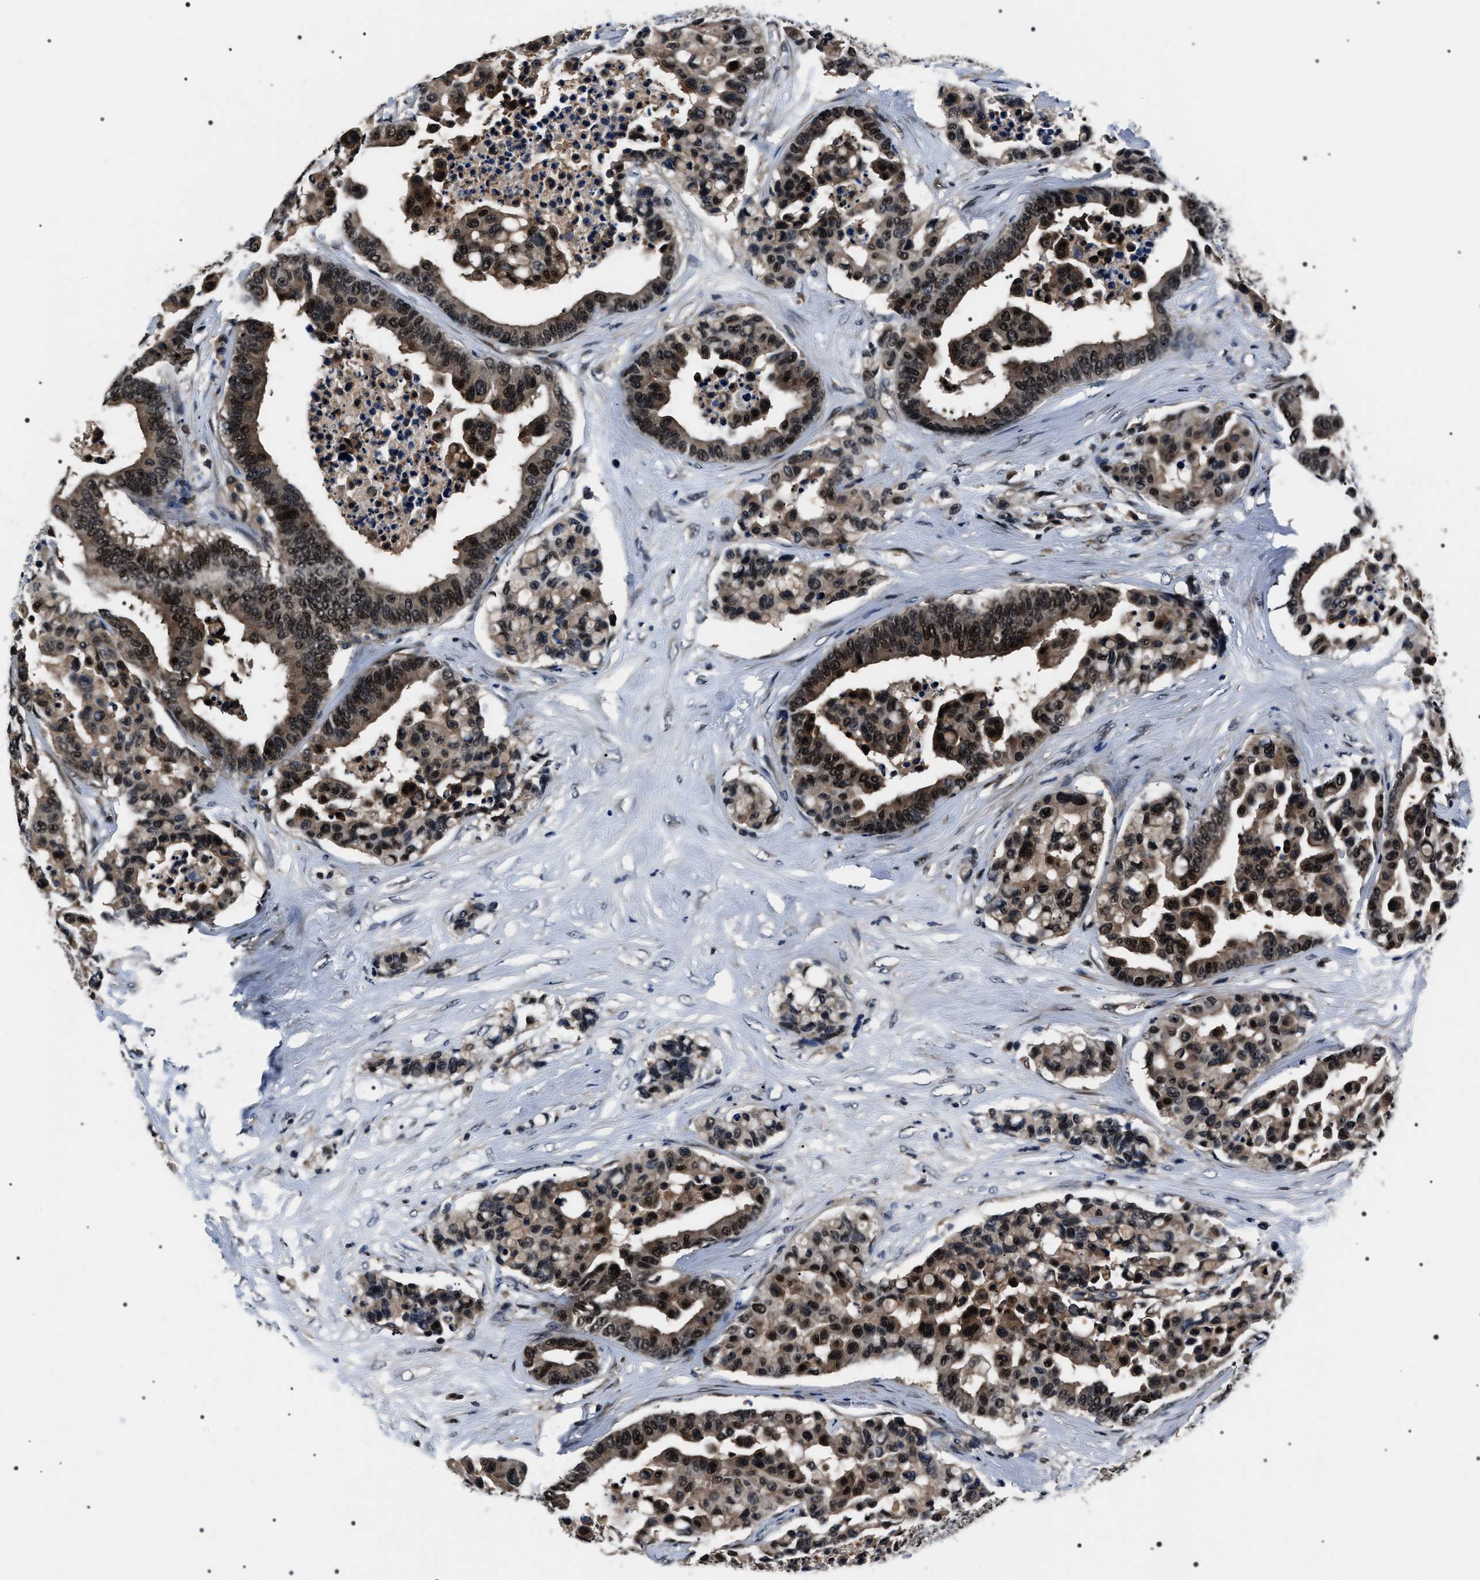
{"staining": {"intensity": "moderate", "quantity": ">75%", "location": "cytoplasmic/membranous,nuclear"}, "tissue": "colorectal cancer", "cell_type": "Tumor cells", "image_type": "cancer", "snomed": [{"axis": "morphology", "description": "Adenocarcinoma, NOS"}, {"axis": "topography", "description": "Colon"}], "caption": "This is an image of immunohistochemistry (IHC) staining of colorectal cancer, which shows moderate expression in the cytoplasmic/membranous and nuclear of tumor cells.", "gene": "SIPA1", "patient": {"sex": "male", "age": 82}}